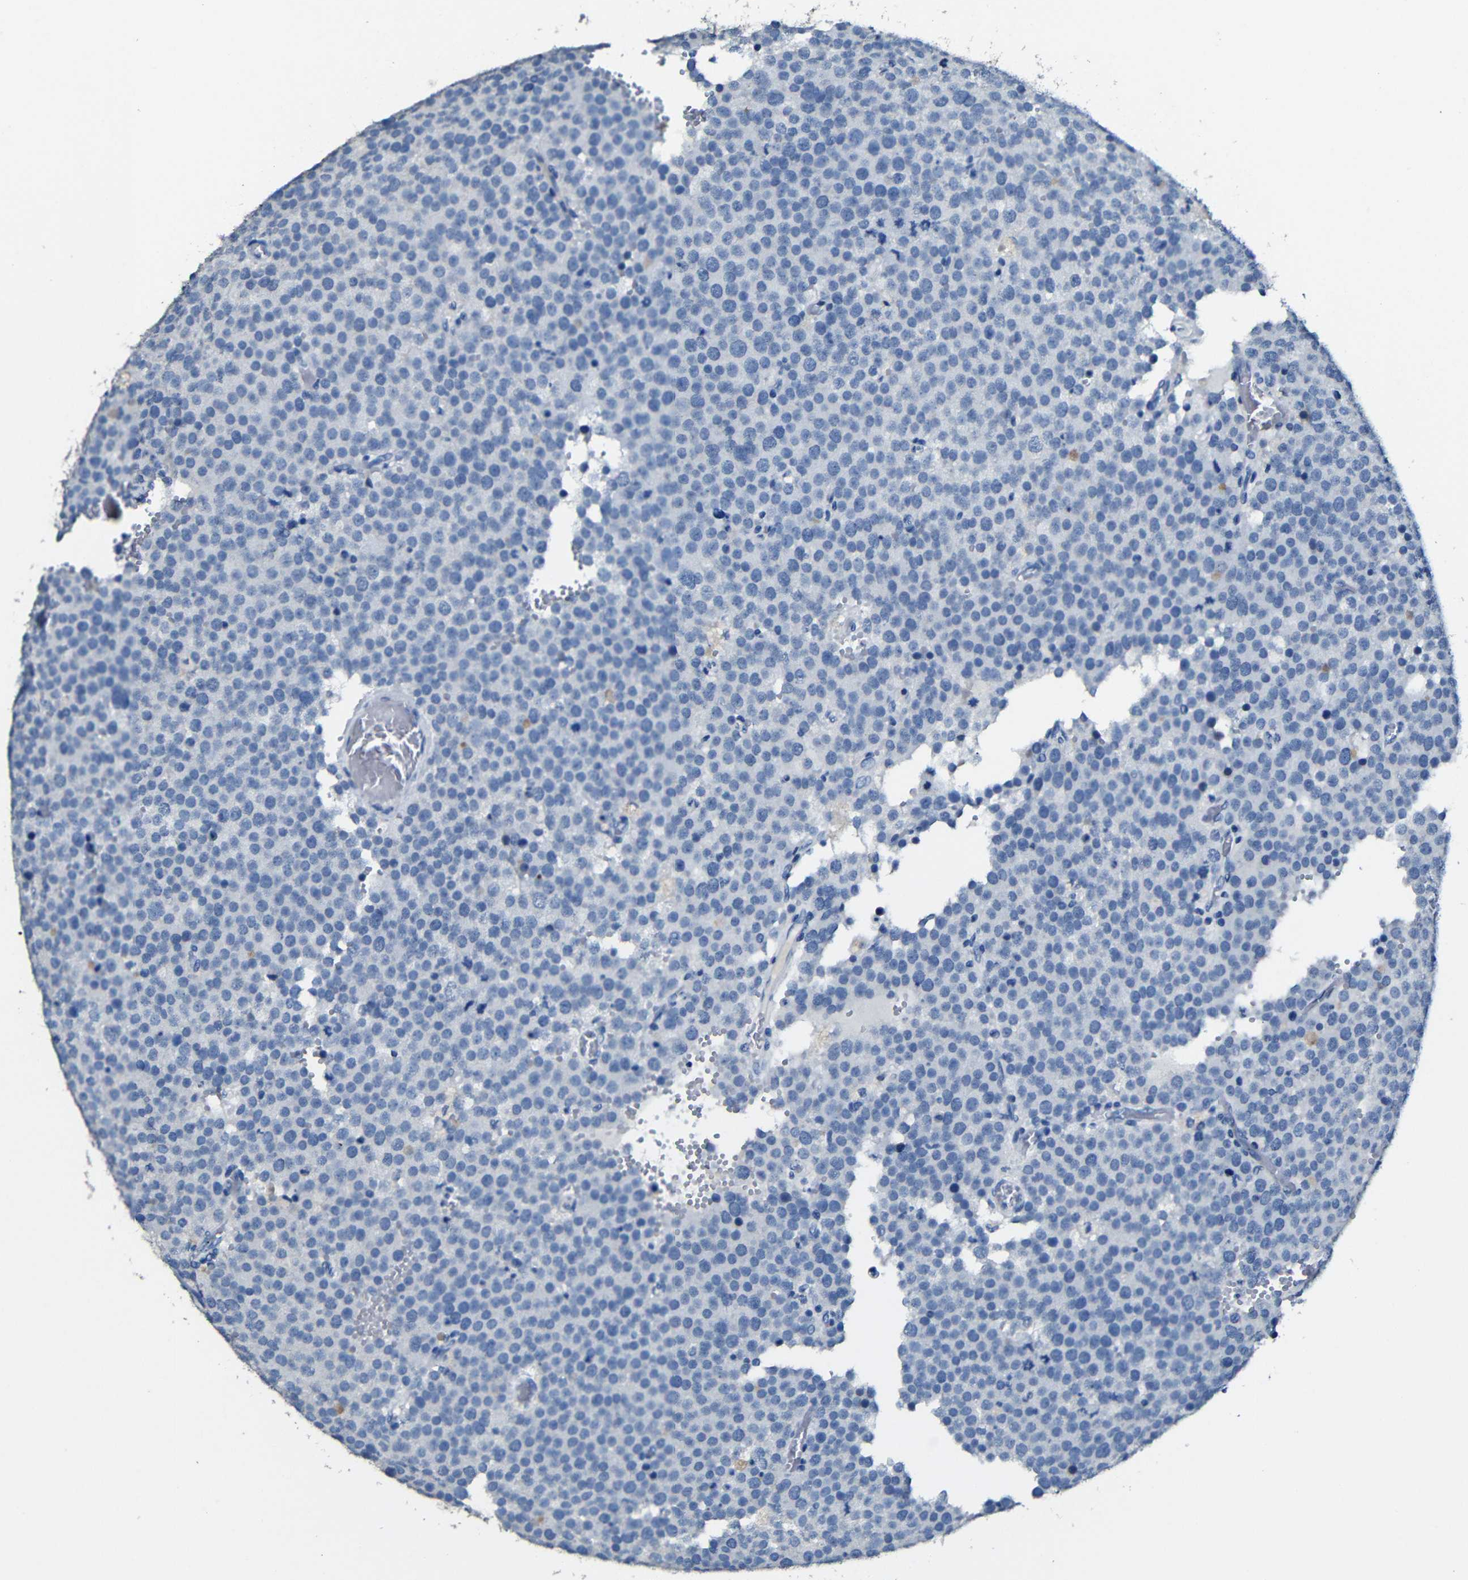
{"staining": {"intensity": "negative", "quantity": "none", "location": "none"}, "tissue": "testis cancer", "cell_type": "Tumor cells", "image_type": "cancer", "snomed": [{"axis": "morphology", "description": "Normal tissue, NOS"}, {"axis": "morphology", "description": "Seminoma, NOS"}, {"axis": "topography", "description": "Testis"}], "caption": "Seminoma (testis) stained for a protein using immunohistochemistry exhibits no staining tumor cells.", "gene": "ACKR2", "patient": {"sex": "male", "age": 71}}